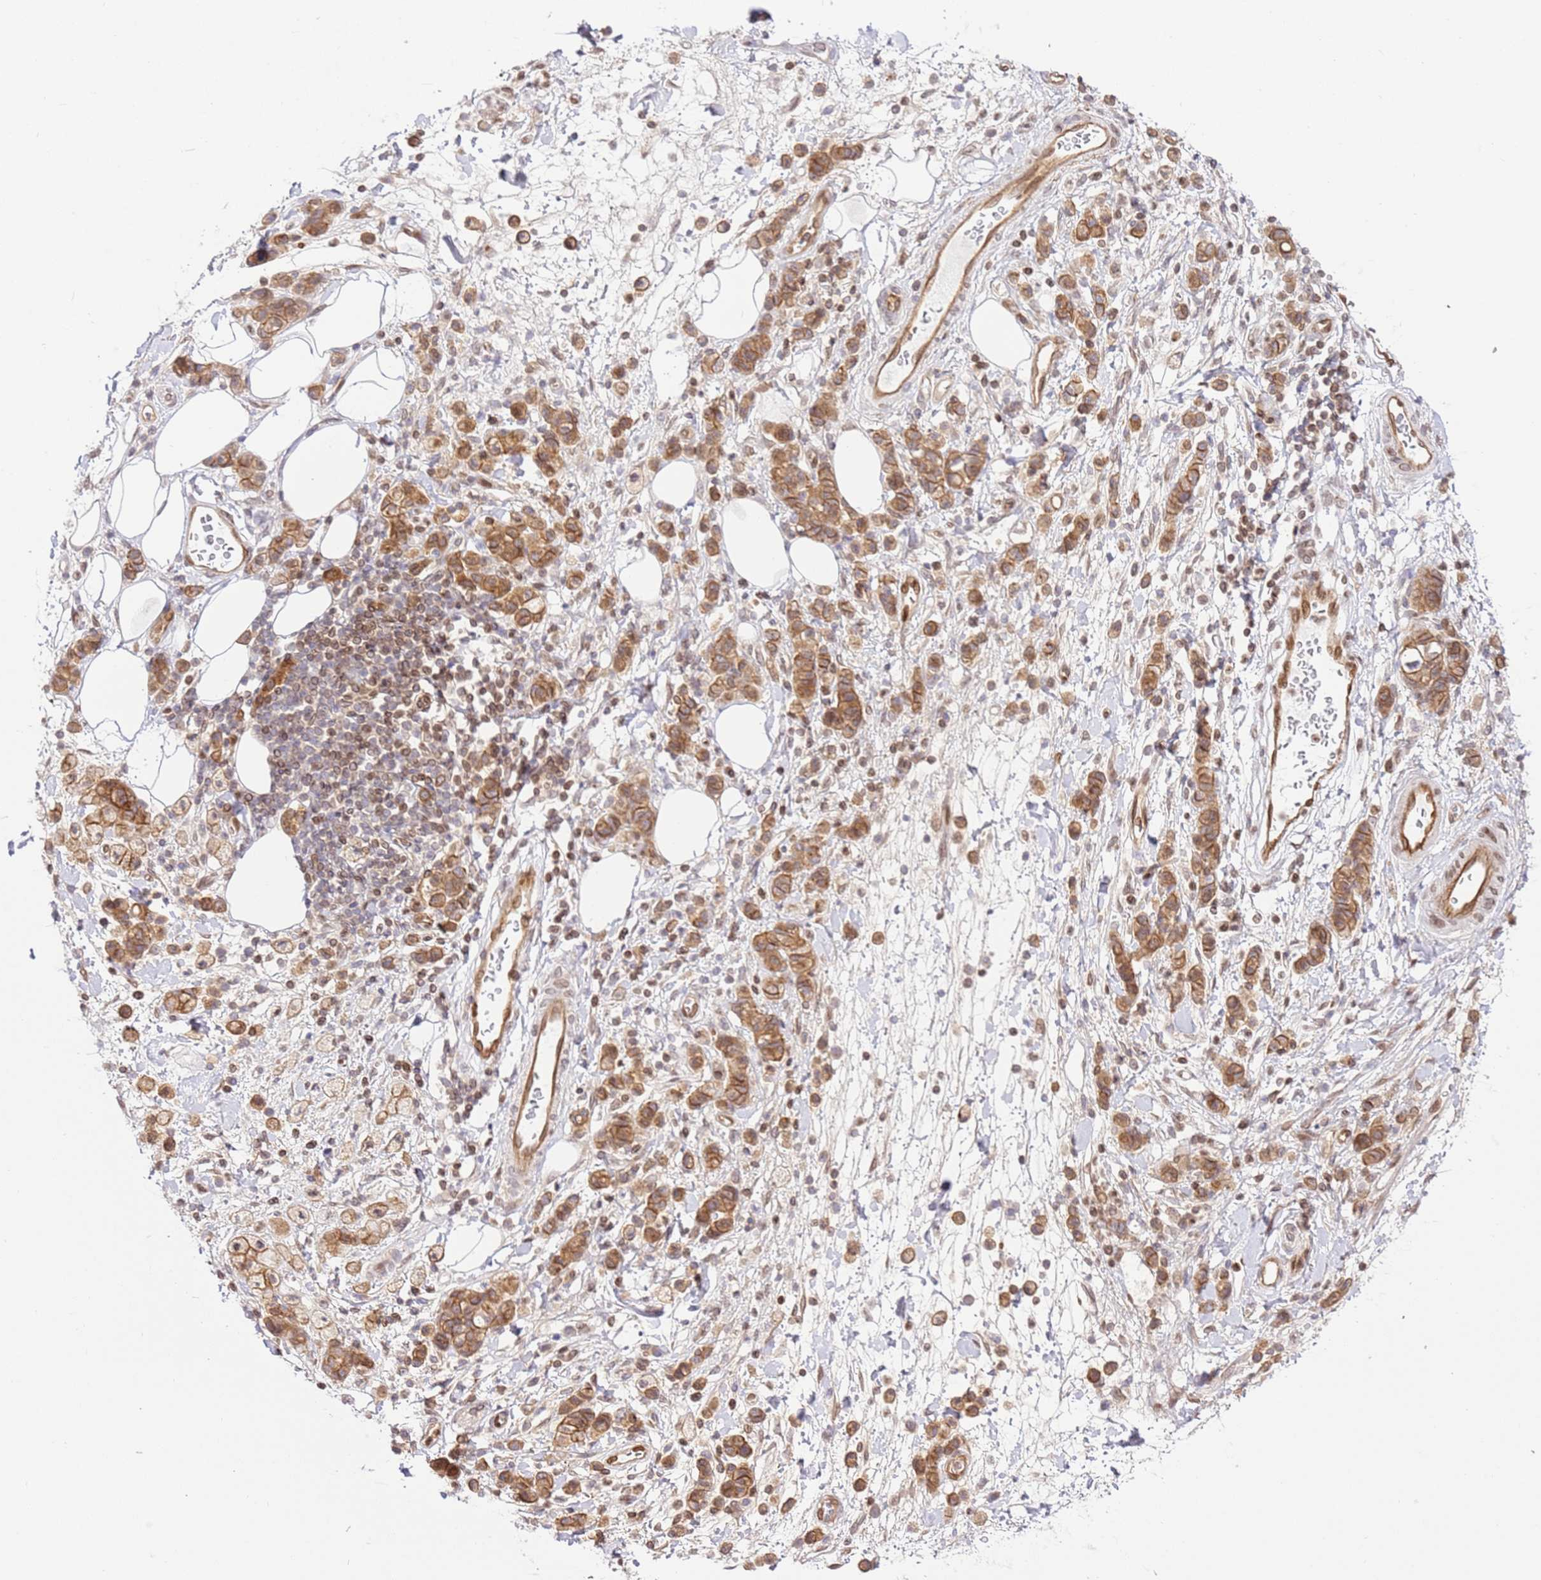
{"staining": {"intensity": "moderate", "quantity": ">75%", "location": "cytoplasmic/membranous"}, "tissue": "stomach cancer", "cell_type": "Tumor cells", "image_type": "cancer", "snomed": [{"axis": "morphology", "description": "Adenocarcinoma, NOS"}, {"axis": "topography", "description": "Stomach"}], "caption": "A photomicrograph of human stomach cancer (adenocarcinoma) stained for a protein reveals moderate cytoplasmic/membranous brown staining in tumor cells. (DAB = brown stain, brightfield microscopy at high magnification).", "gene": "TRIM37", "patient": {"sex": "male", "age": 77}}